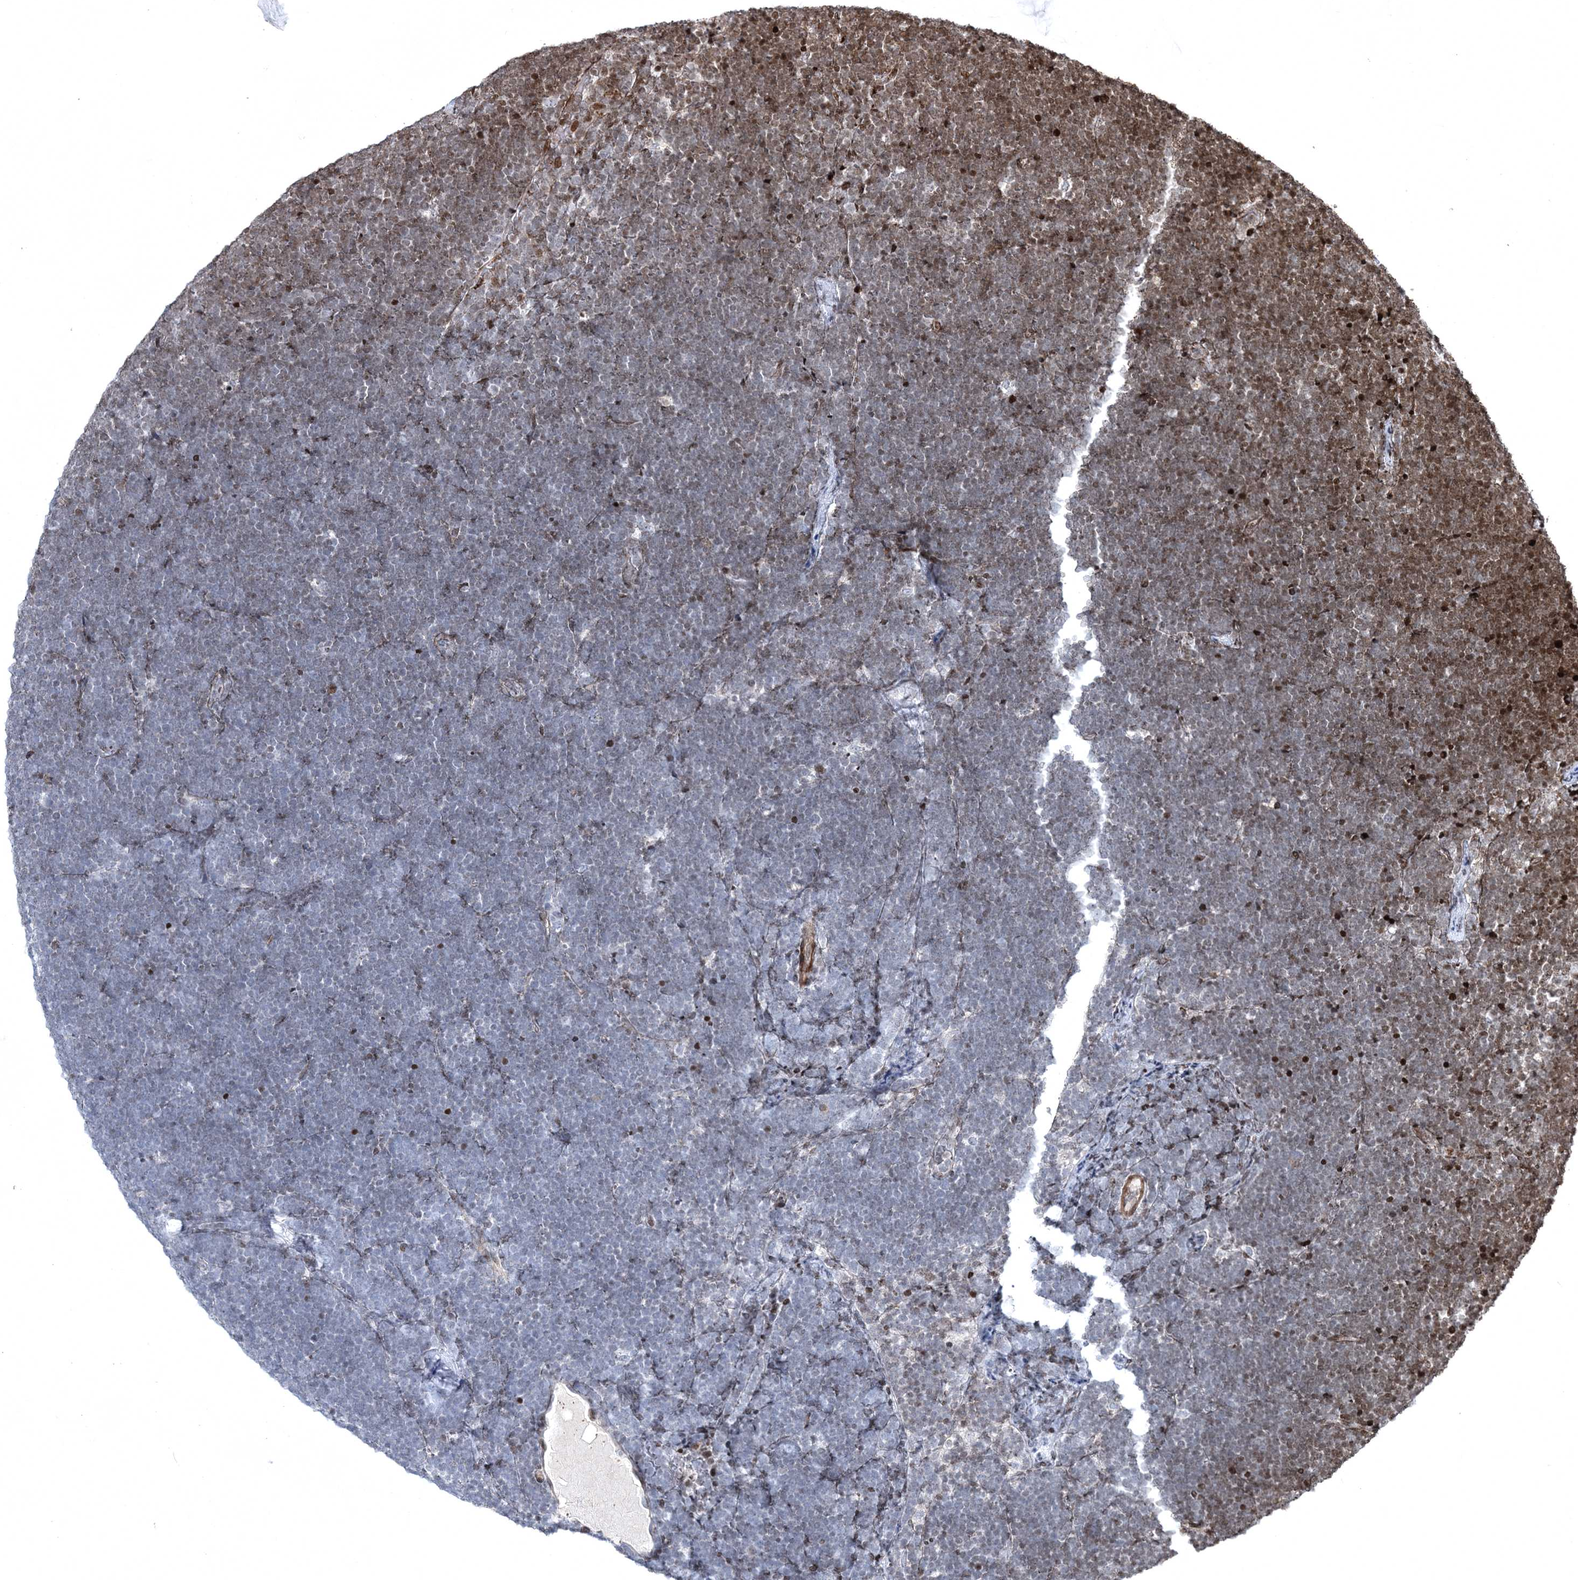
{"staining": {"intensity": "moderate", "quantity": "<25%", "location": "nuclear"}, "tissue": "lymphoma", "cell_type": "Tumor cells", "image_type": "cancer", "snomed": [{"axis": "morphology", "description": "Malignant lymphoma, non-Hodgkin's type, High grade"}, {"axis": "topography", "description": "Lymph node"}], "caption": "A brown stain labels moderate nuclear staining of a protein in human high-grade malignant lymphoma, non-Hodgkin's type tumor cells.", "gene": "SMIM29", "patient": {"sex": "male", "age": 13}}